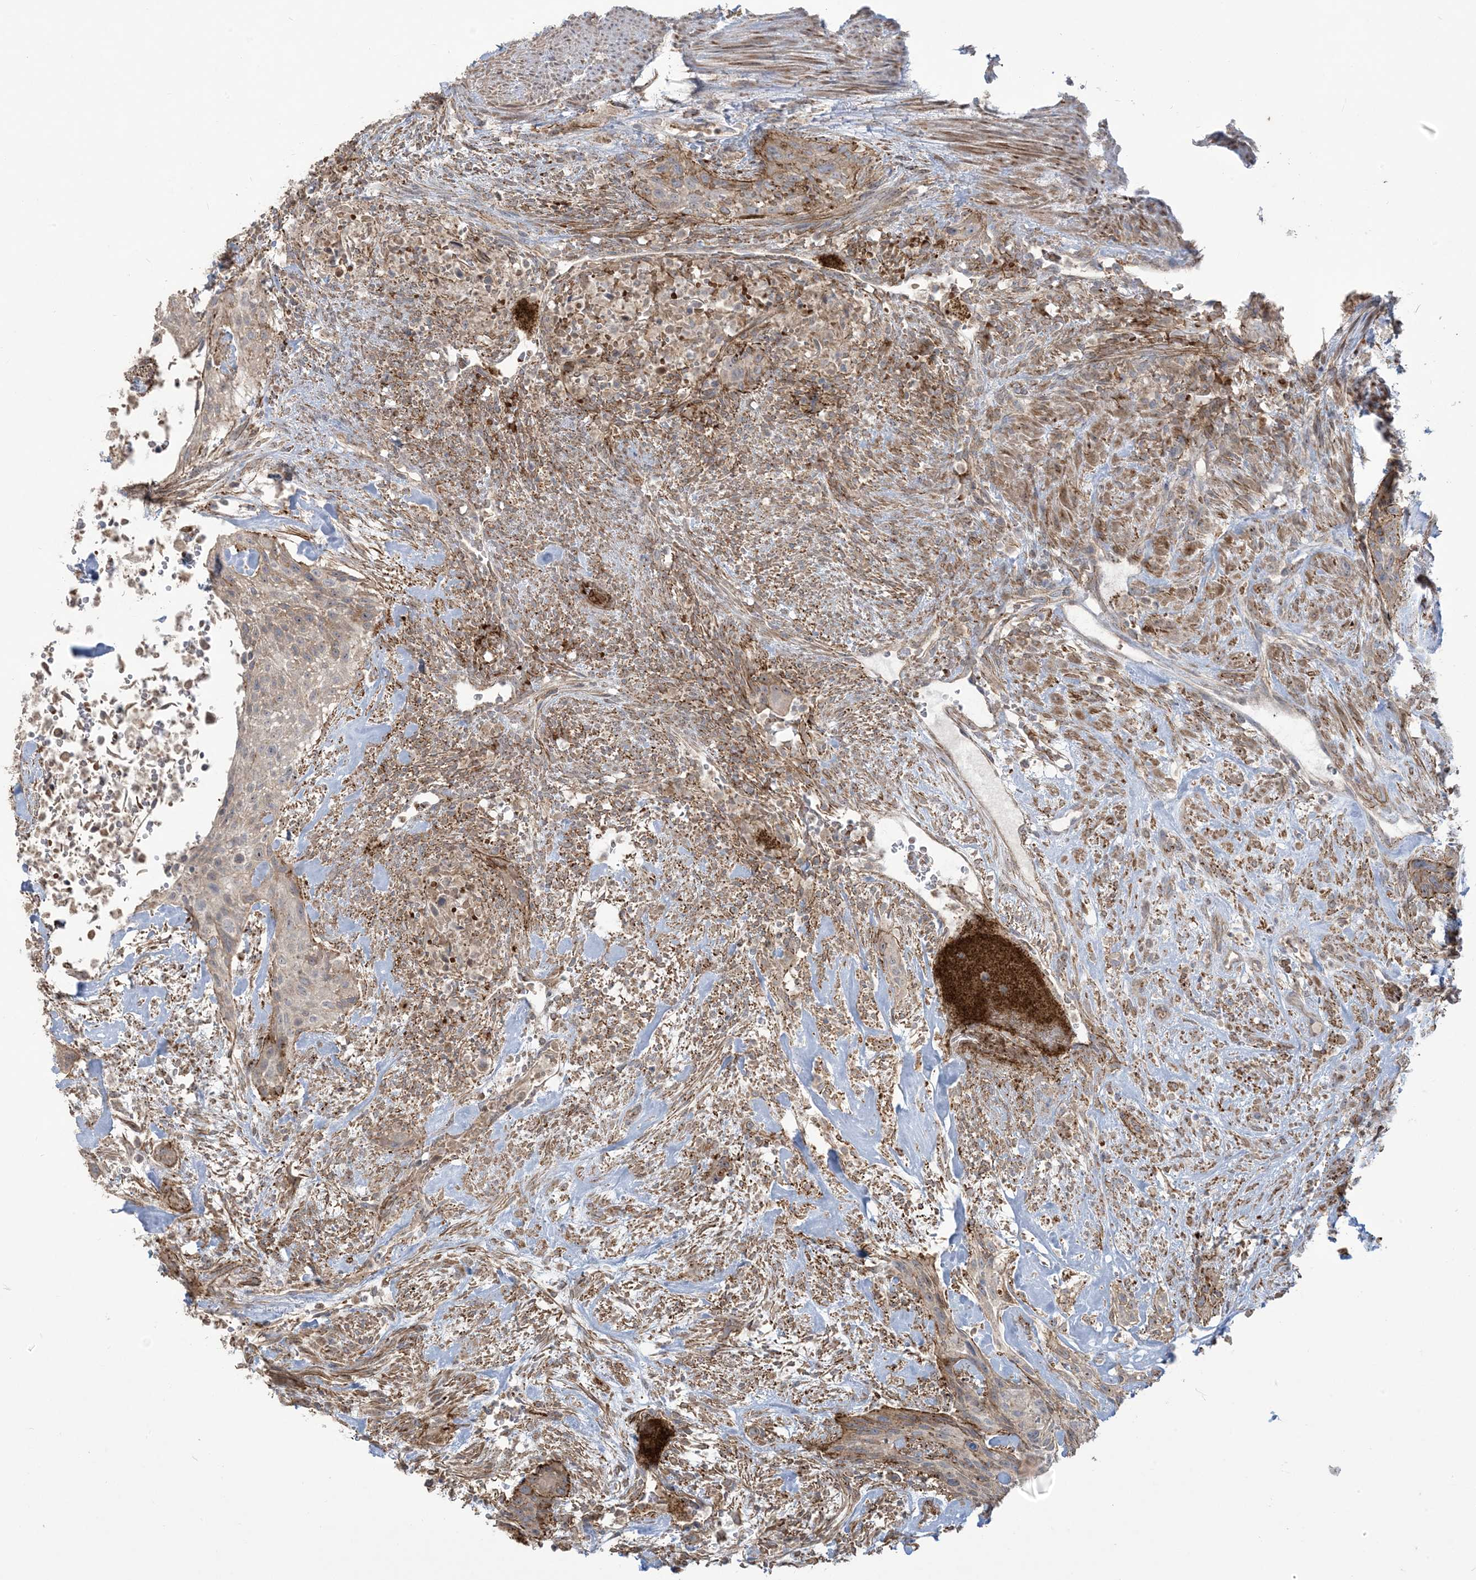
{"staining": {"intensity": "weak", "quantity": "<25%", "location": "cytoplasmic/membranous"}, "tissue": "urothelial cancer", "cell_type": "Tumor cells", "image_type": "cancer", "snomed": [{"axis": "morphology", "description": "Urothelial carcinoma, High grade"}, {"axis": "topography", "description": "Urinary bladder"}], "caption": "An immunohistochemistry micrograph of urothelial cancer is shown. There is no staining in tumor cells of urothelial cancer.", "gene": "KLHL18", "patient": {"sex": "male", "age": 35}}